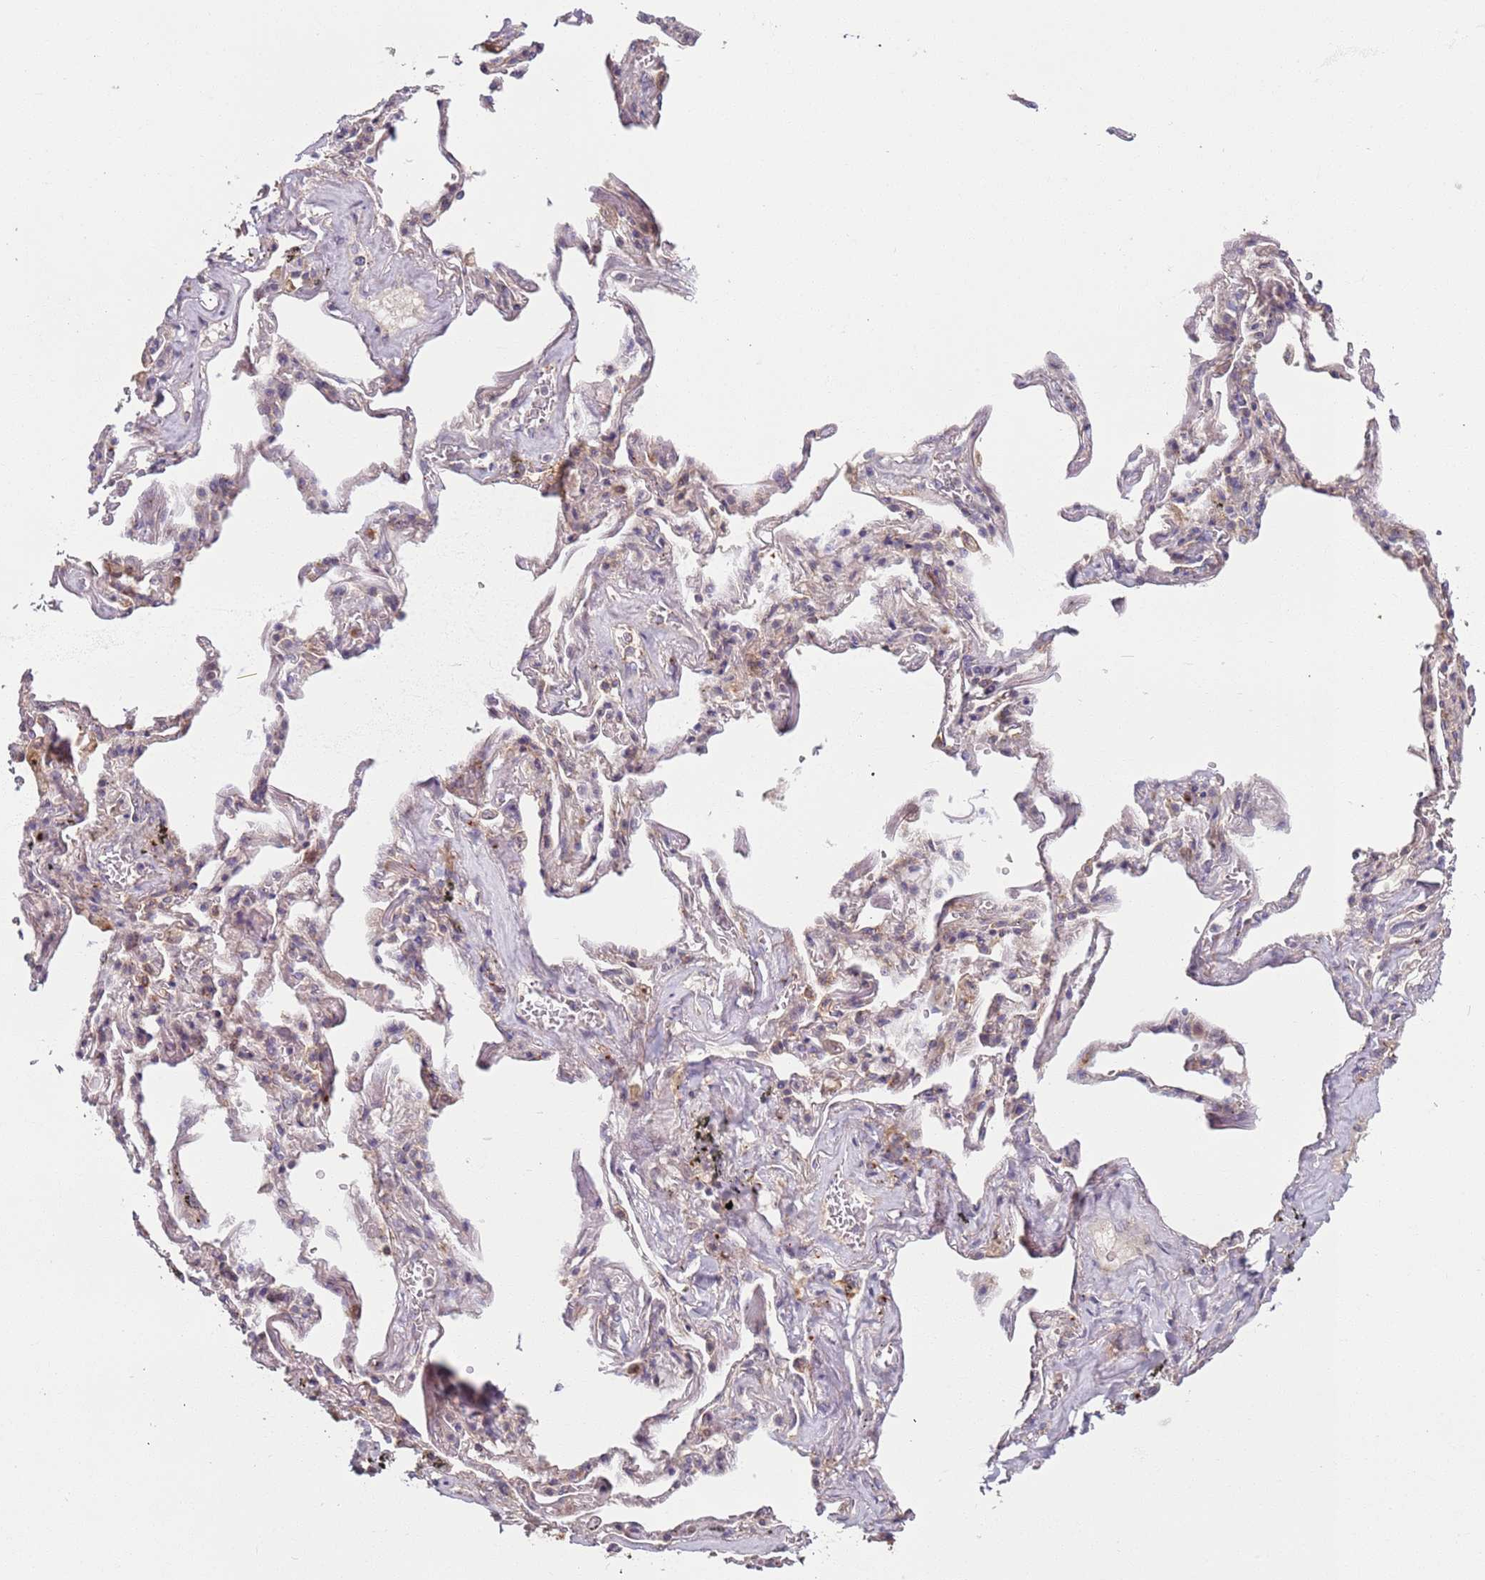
{"staining": {"intensity": "negative", "quantity": "none", "location": "none"}, "tissue": "adipose tissue", "cell_type": "Adipocytes", "image_type": "normal", "snomed": [{"axis": "morphology", "description": "Normal tissue, NOS"}, {"axis": "topography", "description": "Lymph node"}, {"axis": "topography", "description": "Bronchus"}], "caption": "Immunohistochemical staining of benign human adipose tissue displays no significant positivity in adipocytes.", "gene": "AKTIP", "patient": {"sex": "male", "age": 63}}